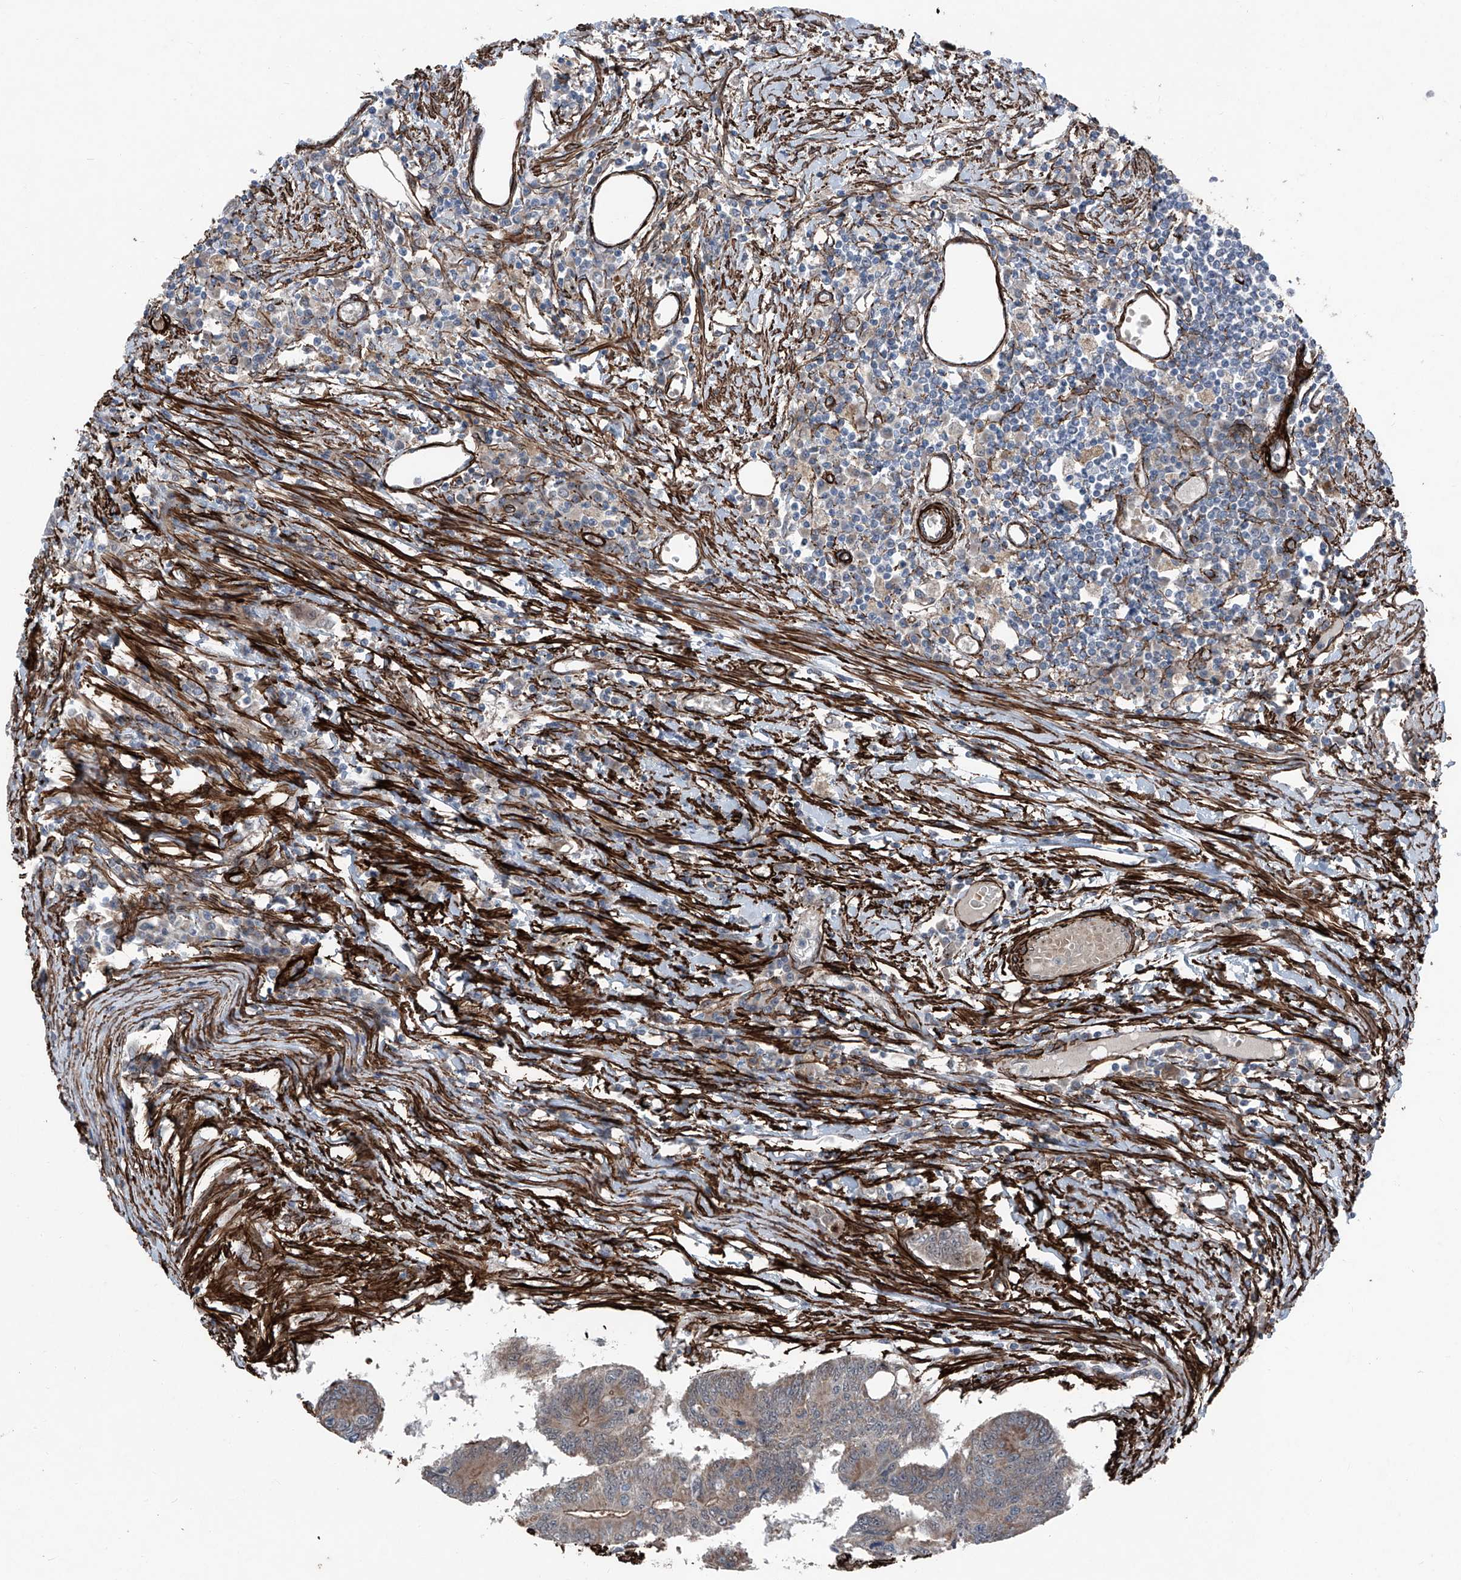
{"staining": {"intensity": "weak", "quantity": "<25%", "location": "cytoplasmic/membranous"}, "tissue": "colorectal cancer", "cell_type": "Tumor cells", "image_type": "cancer", "snomed": [{"axis": "morphology", "description": "Adenoma, NOS"}, {"axis": "morphology", "description": "Adenocarcinoma, NOS"}, {"axis": "topography", "description": "Colon"}], "caption": "Tumor cells are negative for protein expression in human colorectal cancer.", "gene": "COA7", "patient": {"sex": "male", "age": 79}}